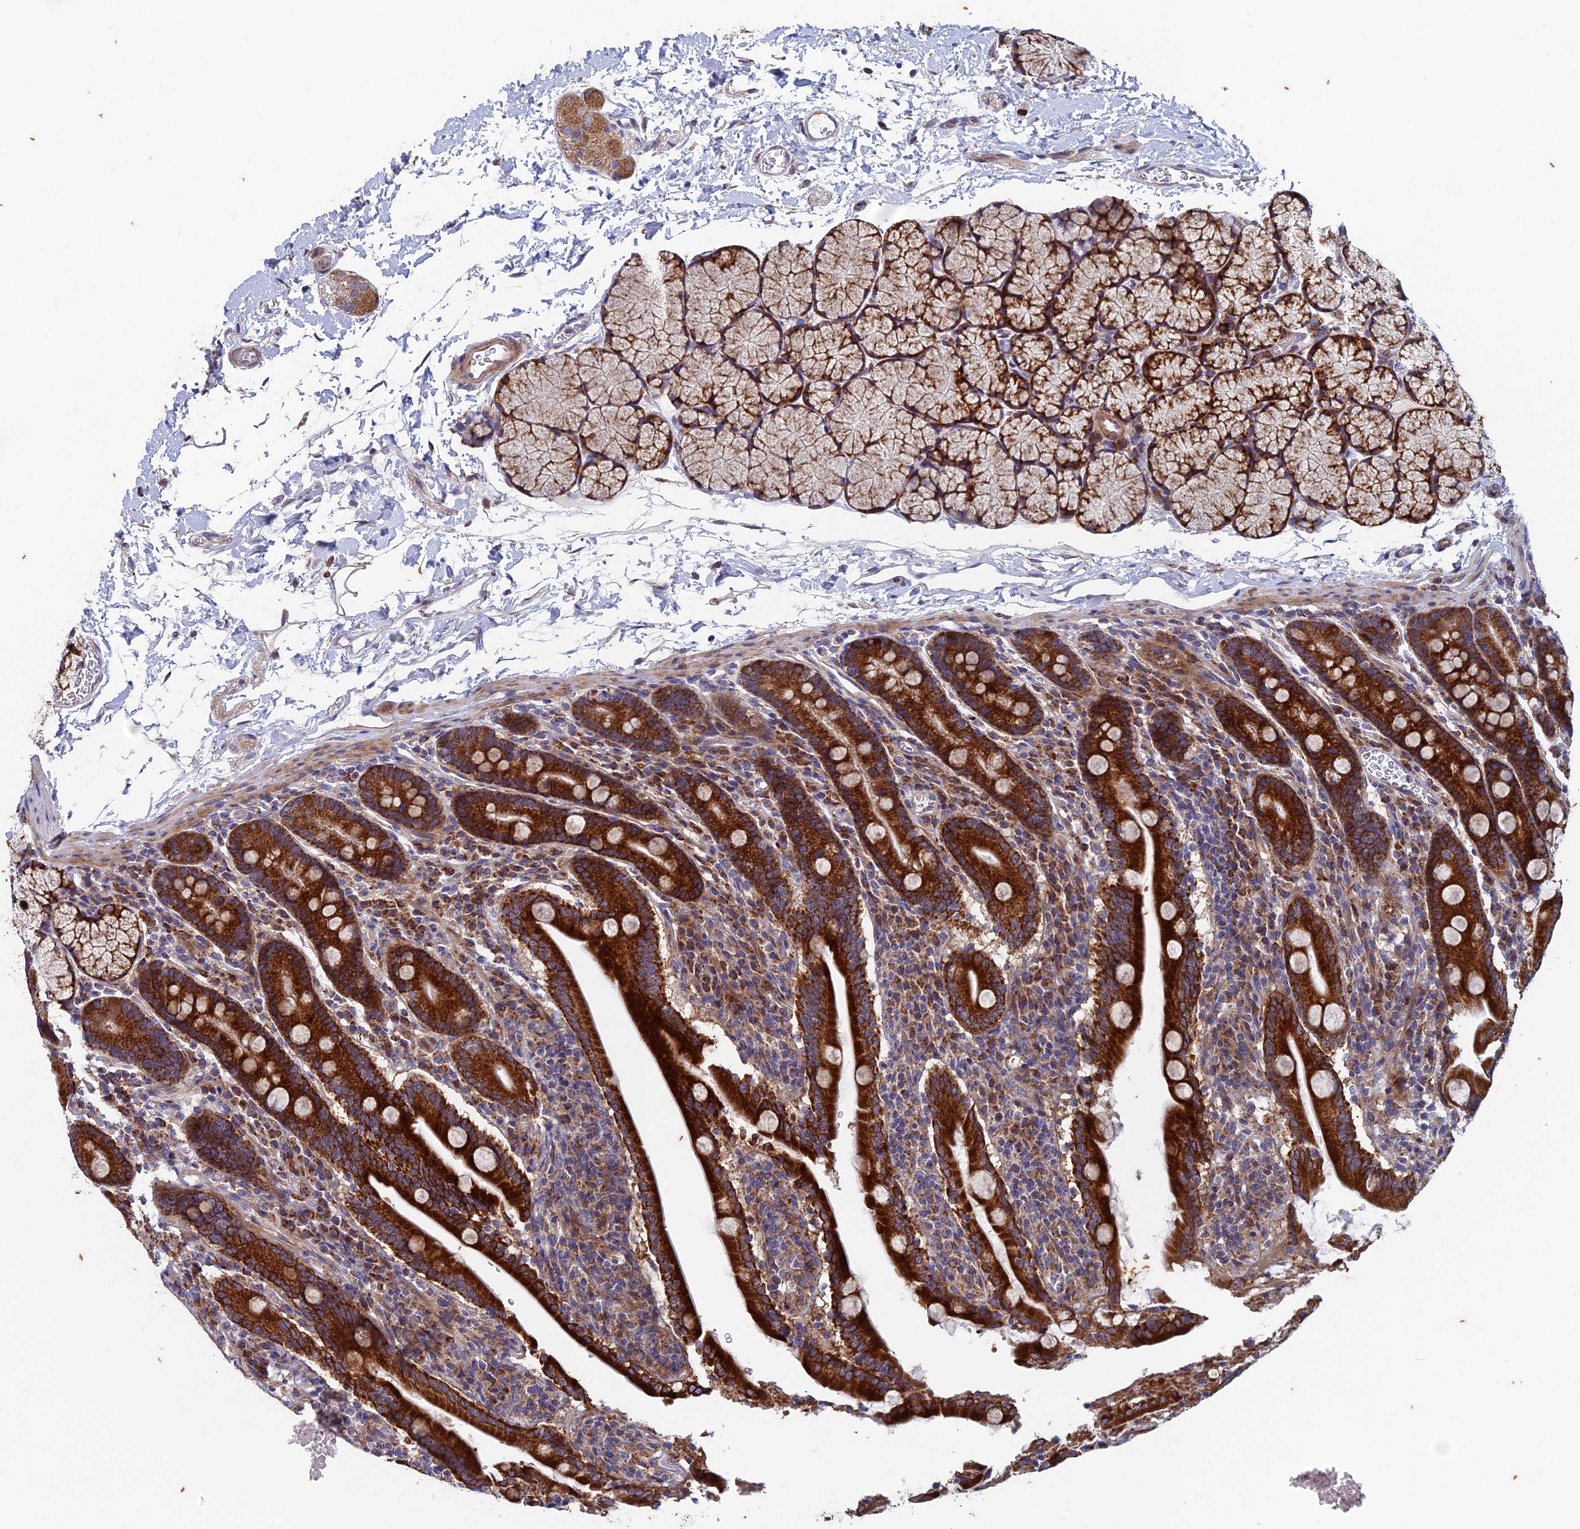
{"staining": {"intensity": "strong", "quantity": ">75%", "location": "cytoplasmic/membranous"}, "tissue": "duodenum", "cell_type": "Glandular cells", "image_type": "normal", "snomed": [{"axis": "morphology", "description": "Normal tissue, NOS"}, {"axis": "topography", "description": "Duodenum"}], "caption": "A brown stain shows strong cytoplasmic/membranous expression of a protein in glandular cells of benign duodenum.", "gene": "AP4S1", "patient": {"sex": "male", "age": 35}}